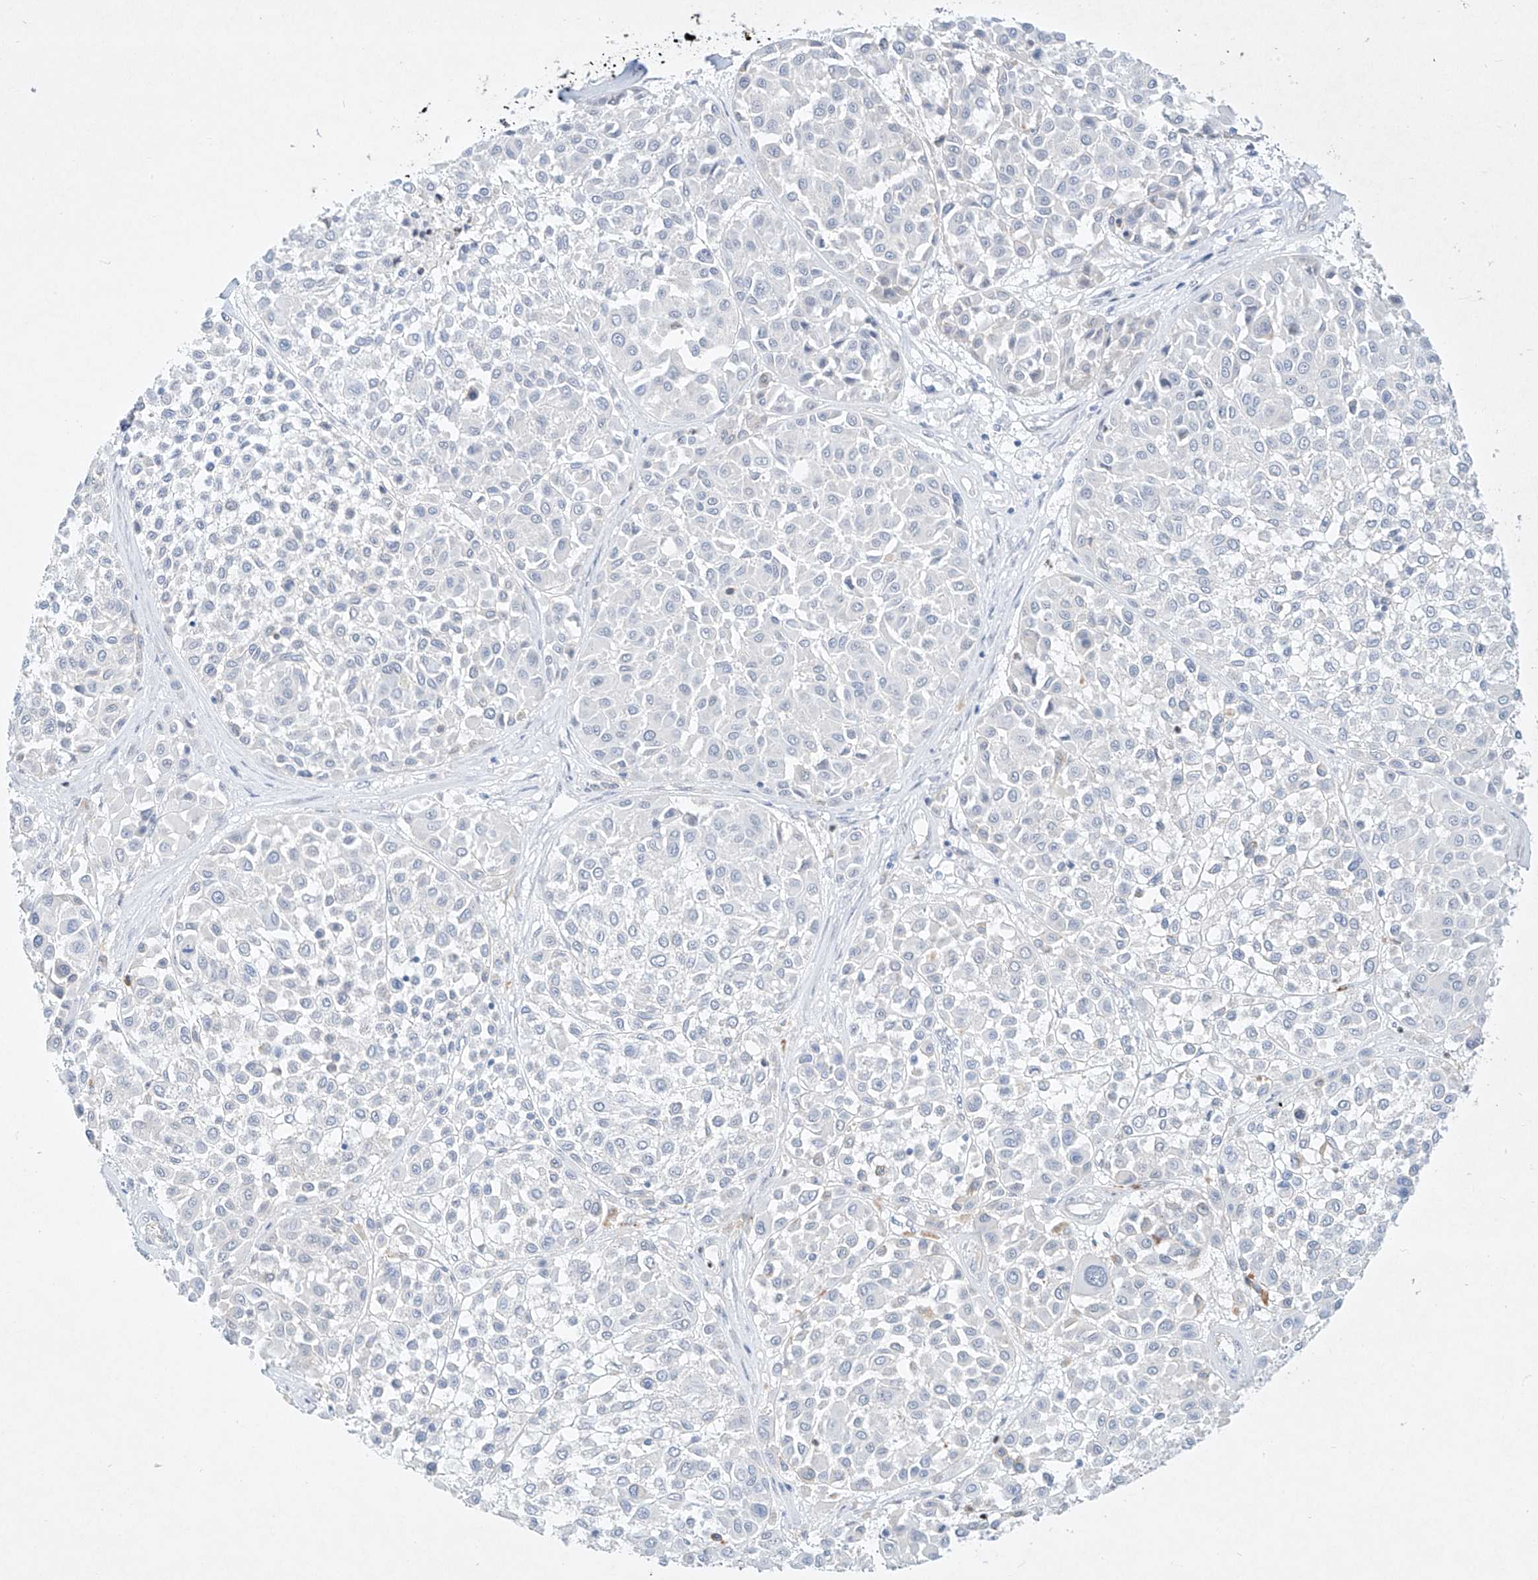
{"staining": {"intensity": "negative", "quantity": "none", "location": "none"}, "tissue": "melanoma", "cell_type": "Tumor cells", "image_type": "cancer", "snomed": [{"axis": "morphology", "description": "Malignant melanoma, Metastatic site"}, {"axis": "topography", "description": "Soft tissue"}], "caption": "IHC of malignant melanoma (metastatic site) exhibits no staining in tumor cells.", "gene": "REEP2", "patient": {"sex": "male", "age": 41}}